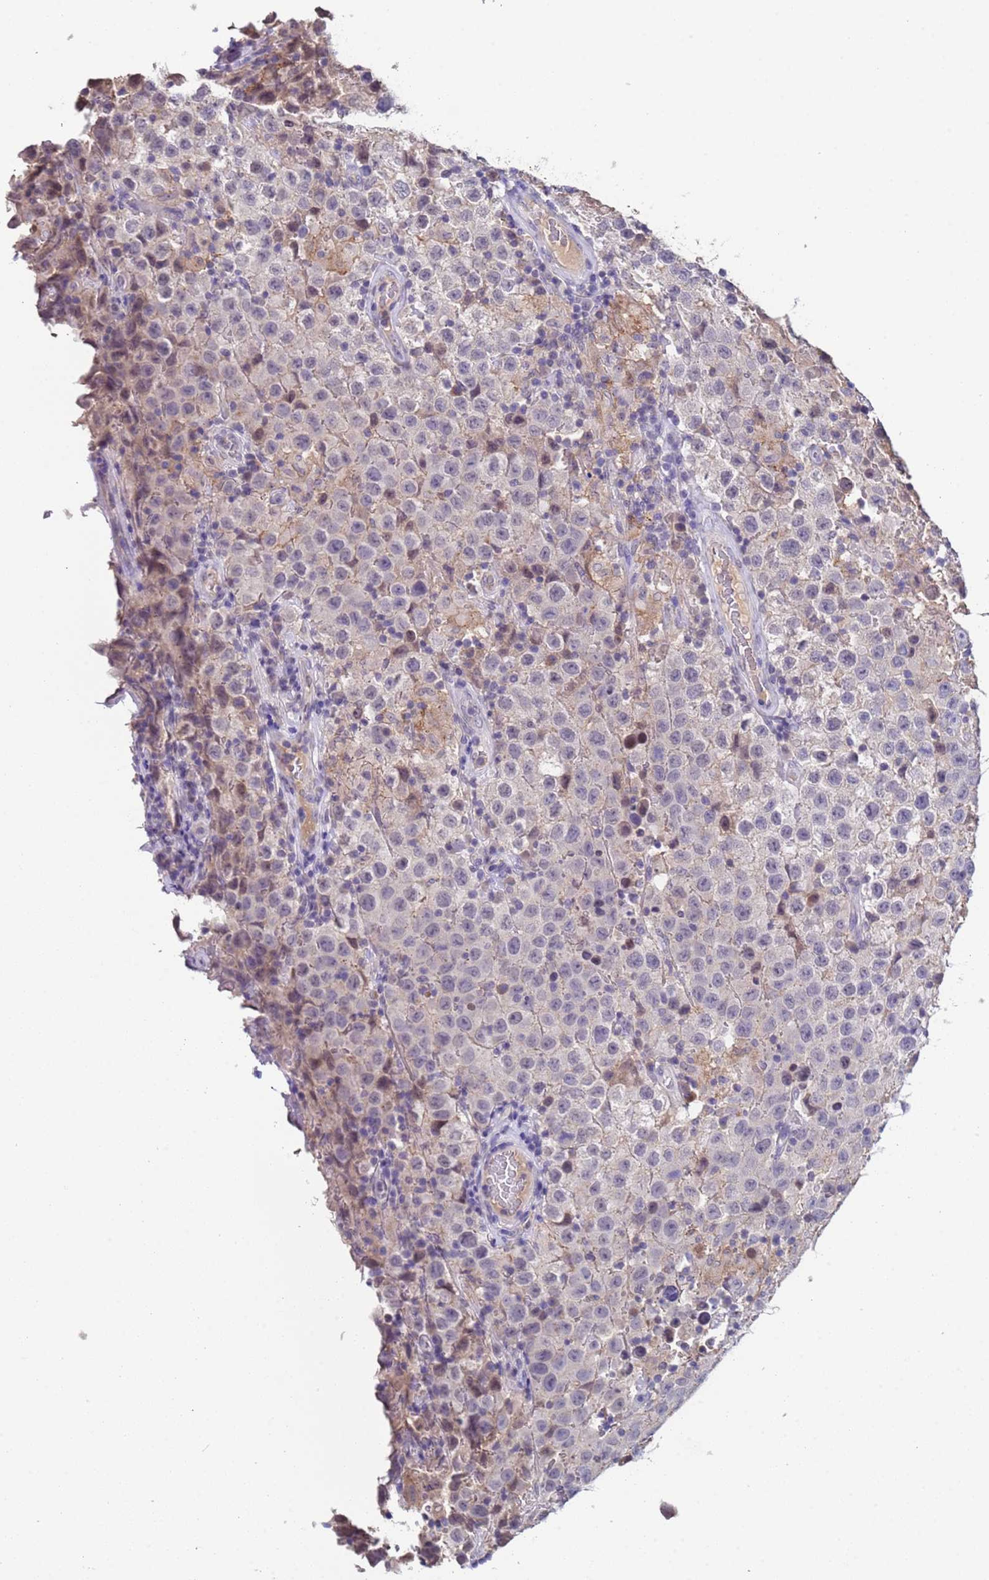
{"staining": {"intensity": "weak", "quantity": "<25%", "location": "nuclear"}, "tissue": "testis cancer", "cell_type": "Tumor cells", "image_type": "cancer", "snomed": [{"axis": "morphology", "description": "Seminoma, NOS"}, {"axis": "morphology", "description": "Carcinoma, Embryonal, NOS"}, {"axis": "topography", "description": "Testis"}], "caption": "Tumor cells show no significant protein expression in testis seminoma.", "gene": "ZNF248", "patient": {"sex": "male", "age": 41}}